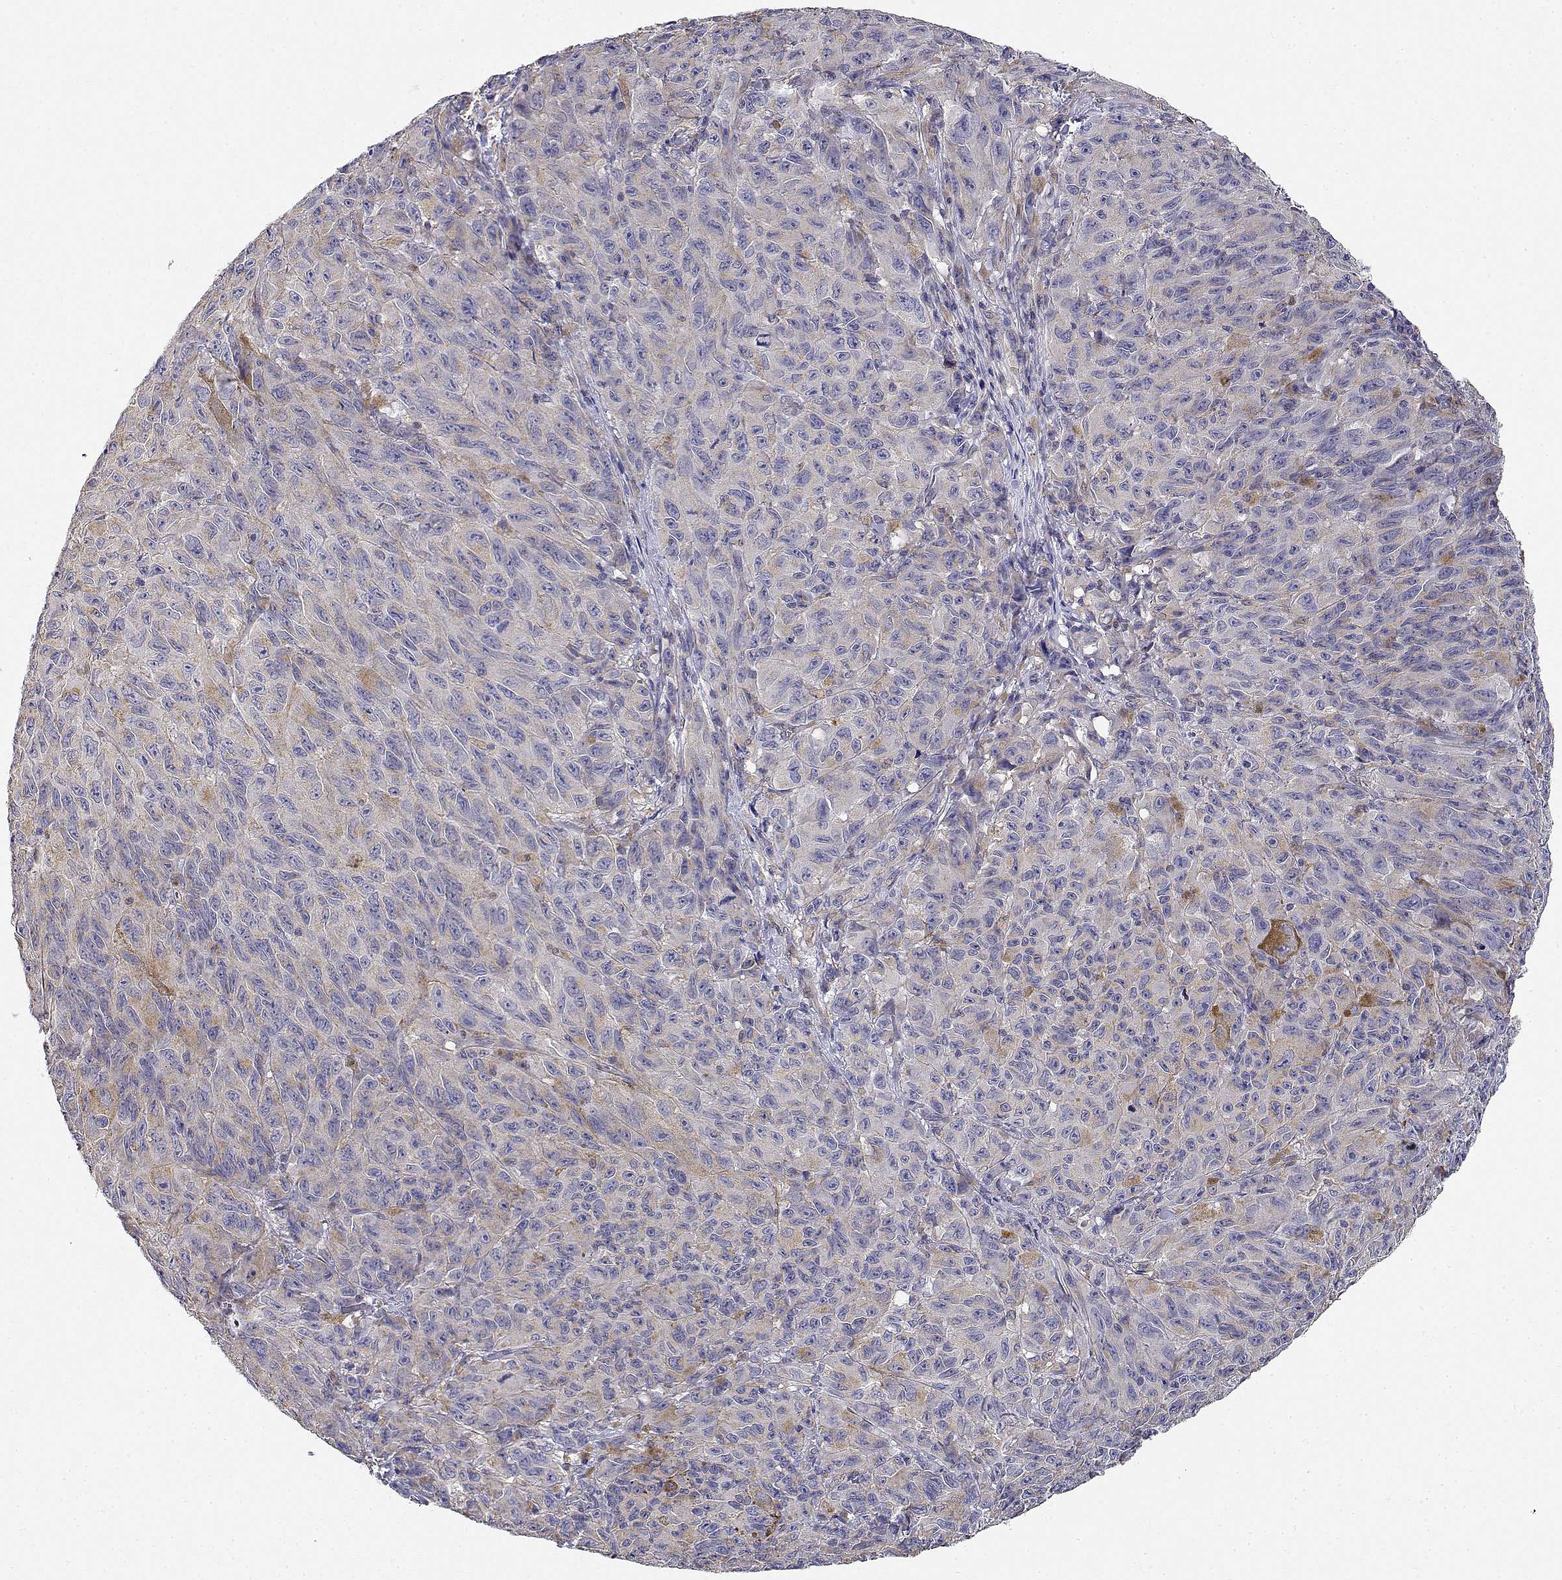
{"staining": {"intensity": "weak", "quantity": "25%-75%", "location": "cytoplasmic/membranous"}, "tissue": "melanoma", "cell_type": "Tumor cells", "image_type": "cancer", "snomed": [{"axis": "morphology", "description": "Malignant melanoma, NOS"}, {"axis": "topography", "description": "Vulva, labia, clitoris and Bartholin´s gland, NO"}], "caption": "Brown immunohistochemical staining in human malignant melanoma shows weak cytoplasmic/membranous positivity in approximately 25%-75% of tumor cells.", "gene": "ADA", "patient": {"sex": "female", "age": 75}}